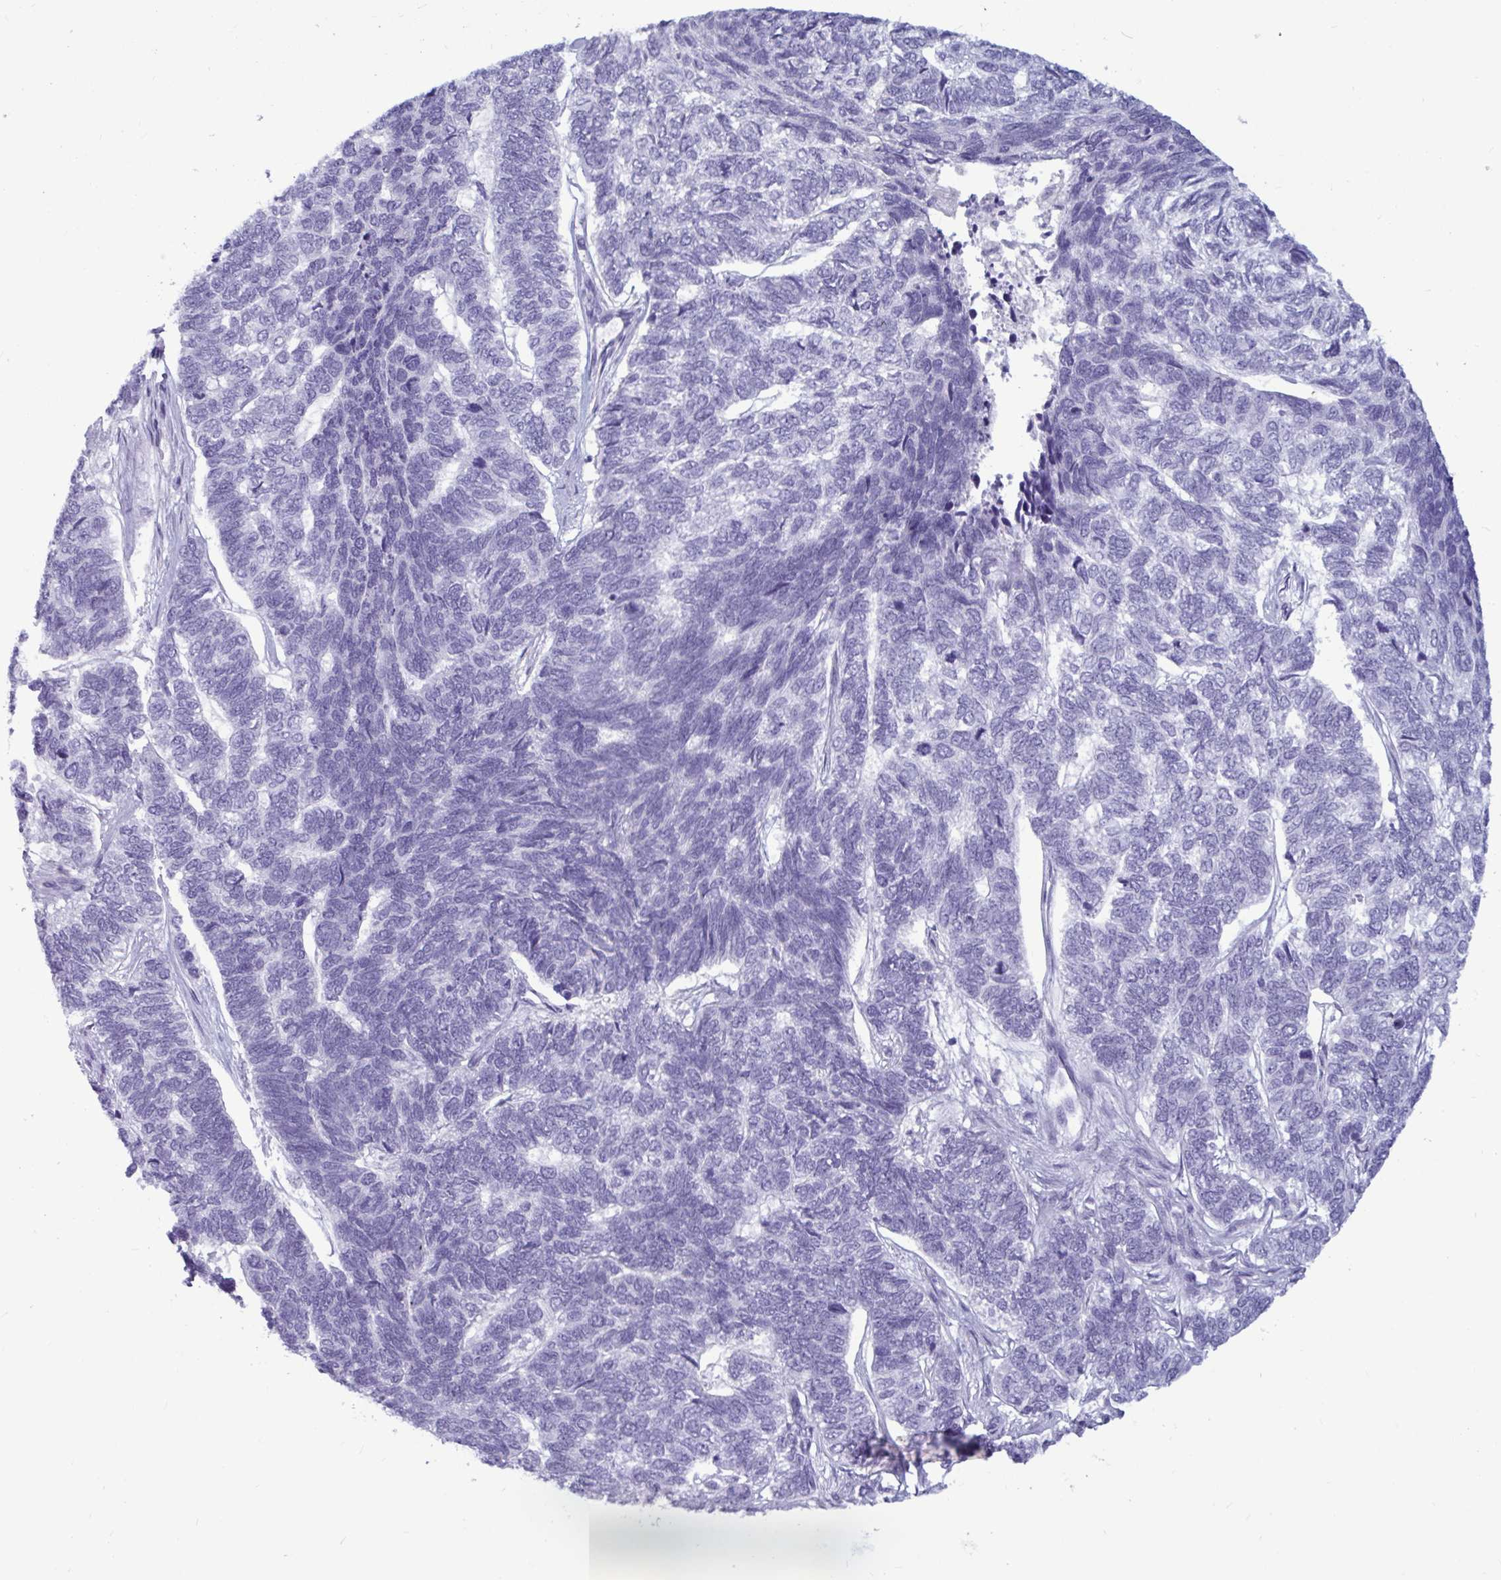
{"staining": {"intensity": "negative", "quantity": "none", "location": "none"}, "tissue": "skin cancer", "cell_type": "Tumor cells", "image_type": "cancer", "snomed": [{"axis": "morphology", "description": "Basal cell carcinoma"}, {"axis": "topography", "description": "Skin"}], "caption": "Immunohistochemistry (IHC) micrograph of neoplastic tissue: skin basal cell carcinoma stained with DAB displays no significant protein staining in tumor cells. The staining is performed using DAB brown chromogen with nuclei counter-stained in using hematoxylin.", "gene": "BBS10", "patient": {"sex": "female", "age": 65}}